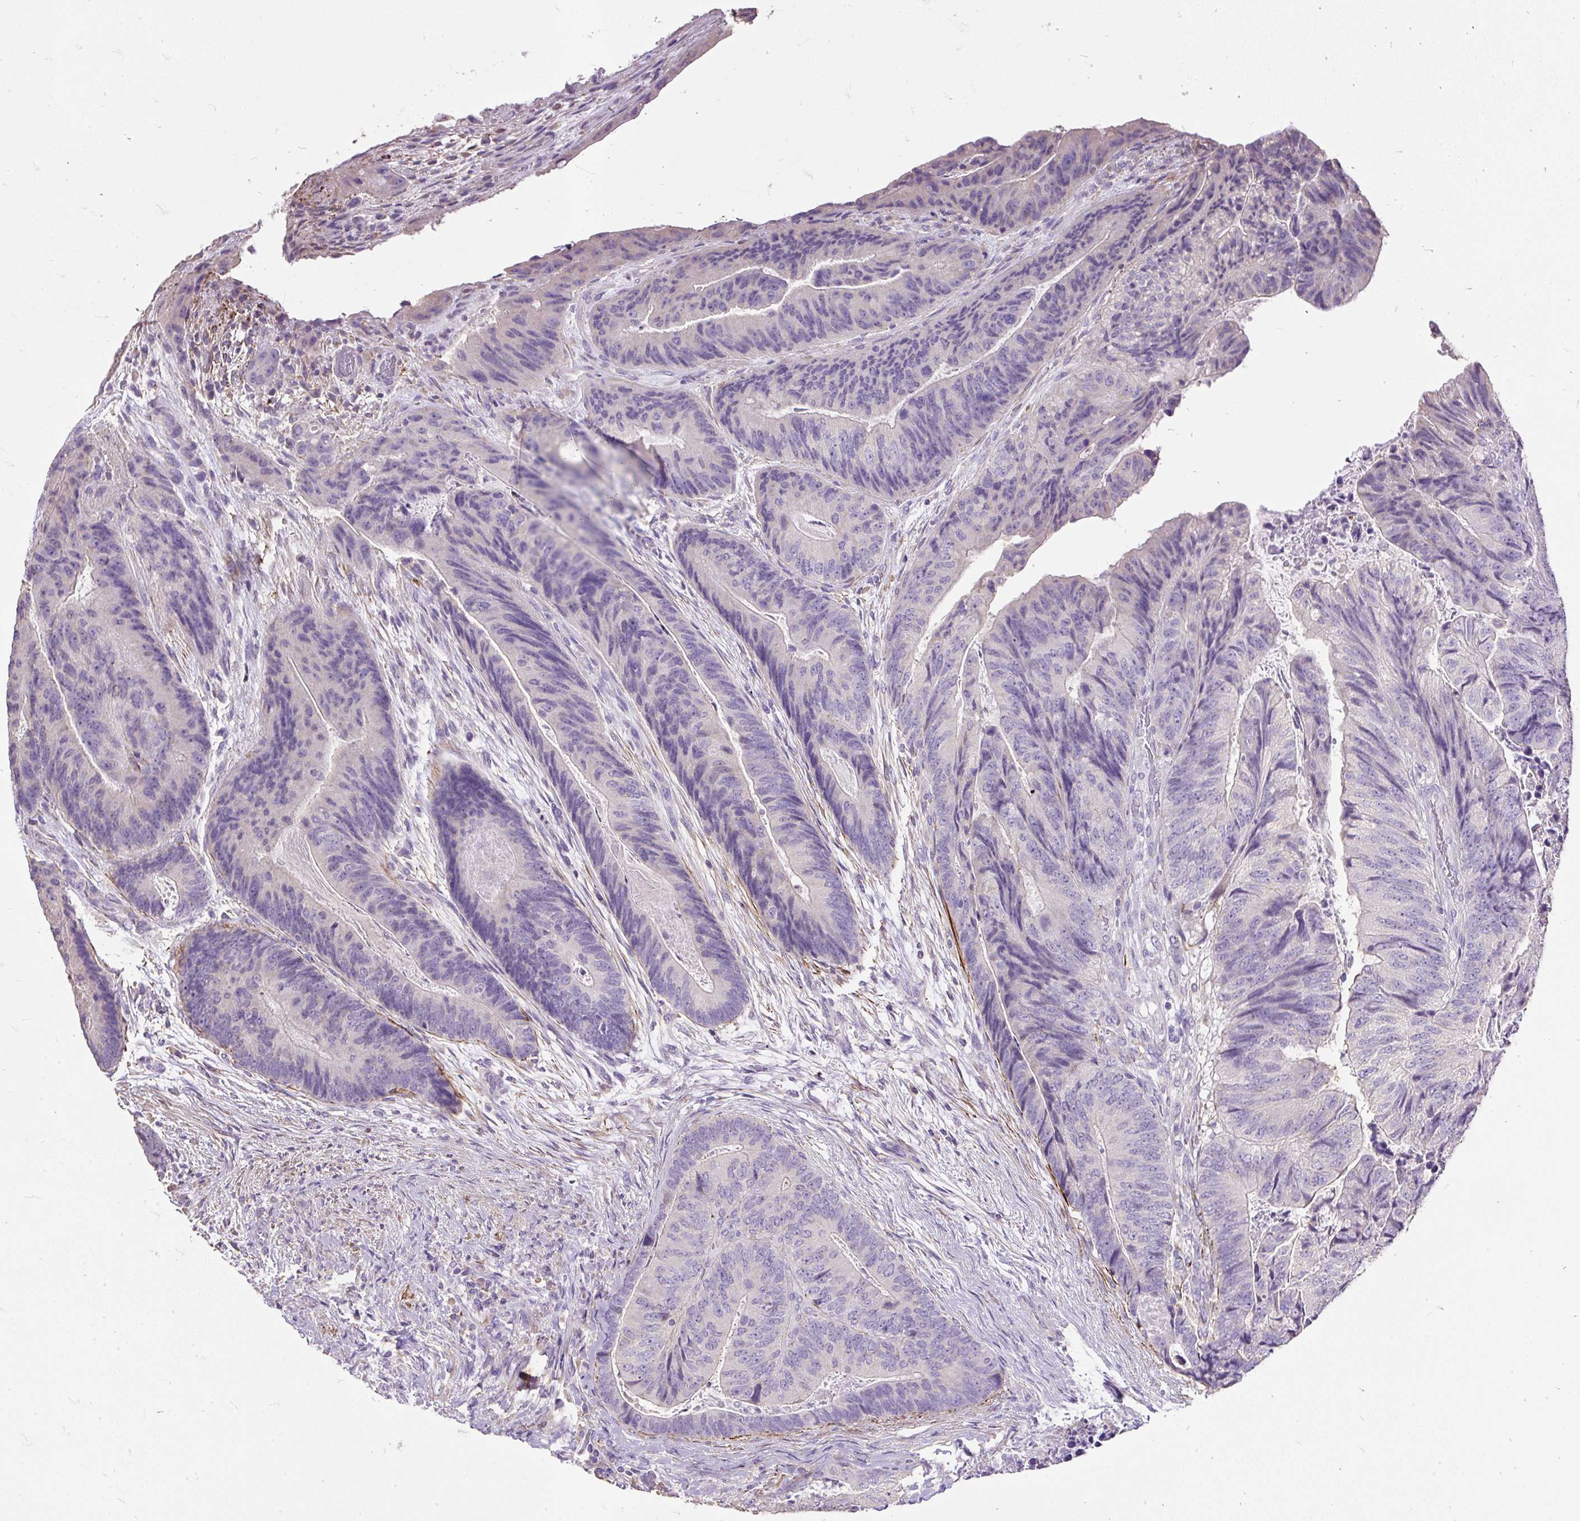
{"staining": {"intensity": "negative", "quantity": "none", "location": "none"}, "tissue": "colorectal cancer", "cell_type": "Tumor cells", "image_type": "cancer", "snomed": [{"axis": "morphology", "description": "Adenocarcinoma, NOS"}, {"axis": "topography", "description": "Colon"}], "caption": "This is a histopathology image of IHC staining of colorectal adenocarcinoma, which shows no expression in tumor cells.", "gene": "GBX1", "patient": {"sex": "female", "age": 67}}